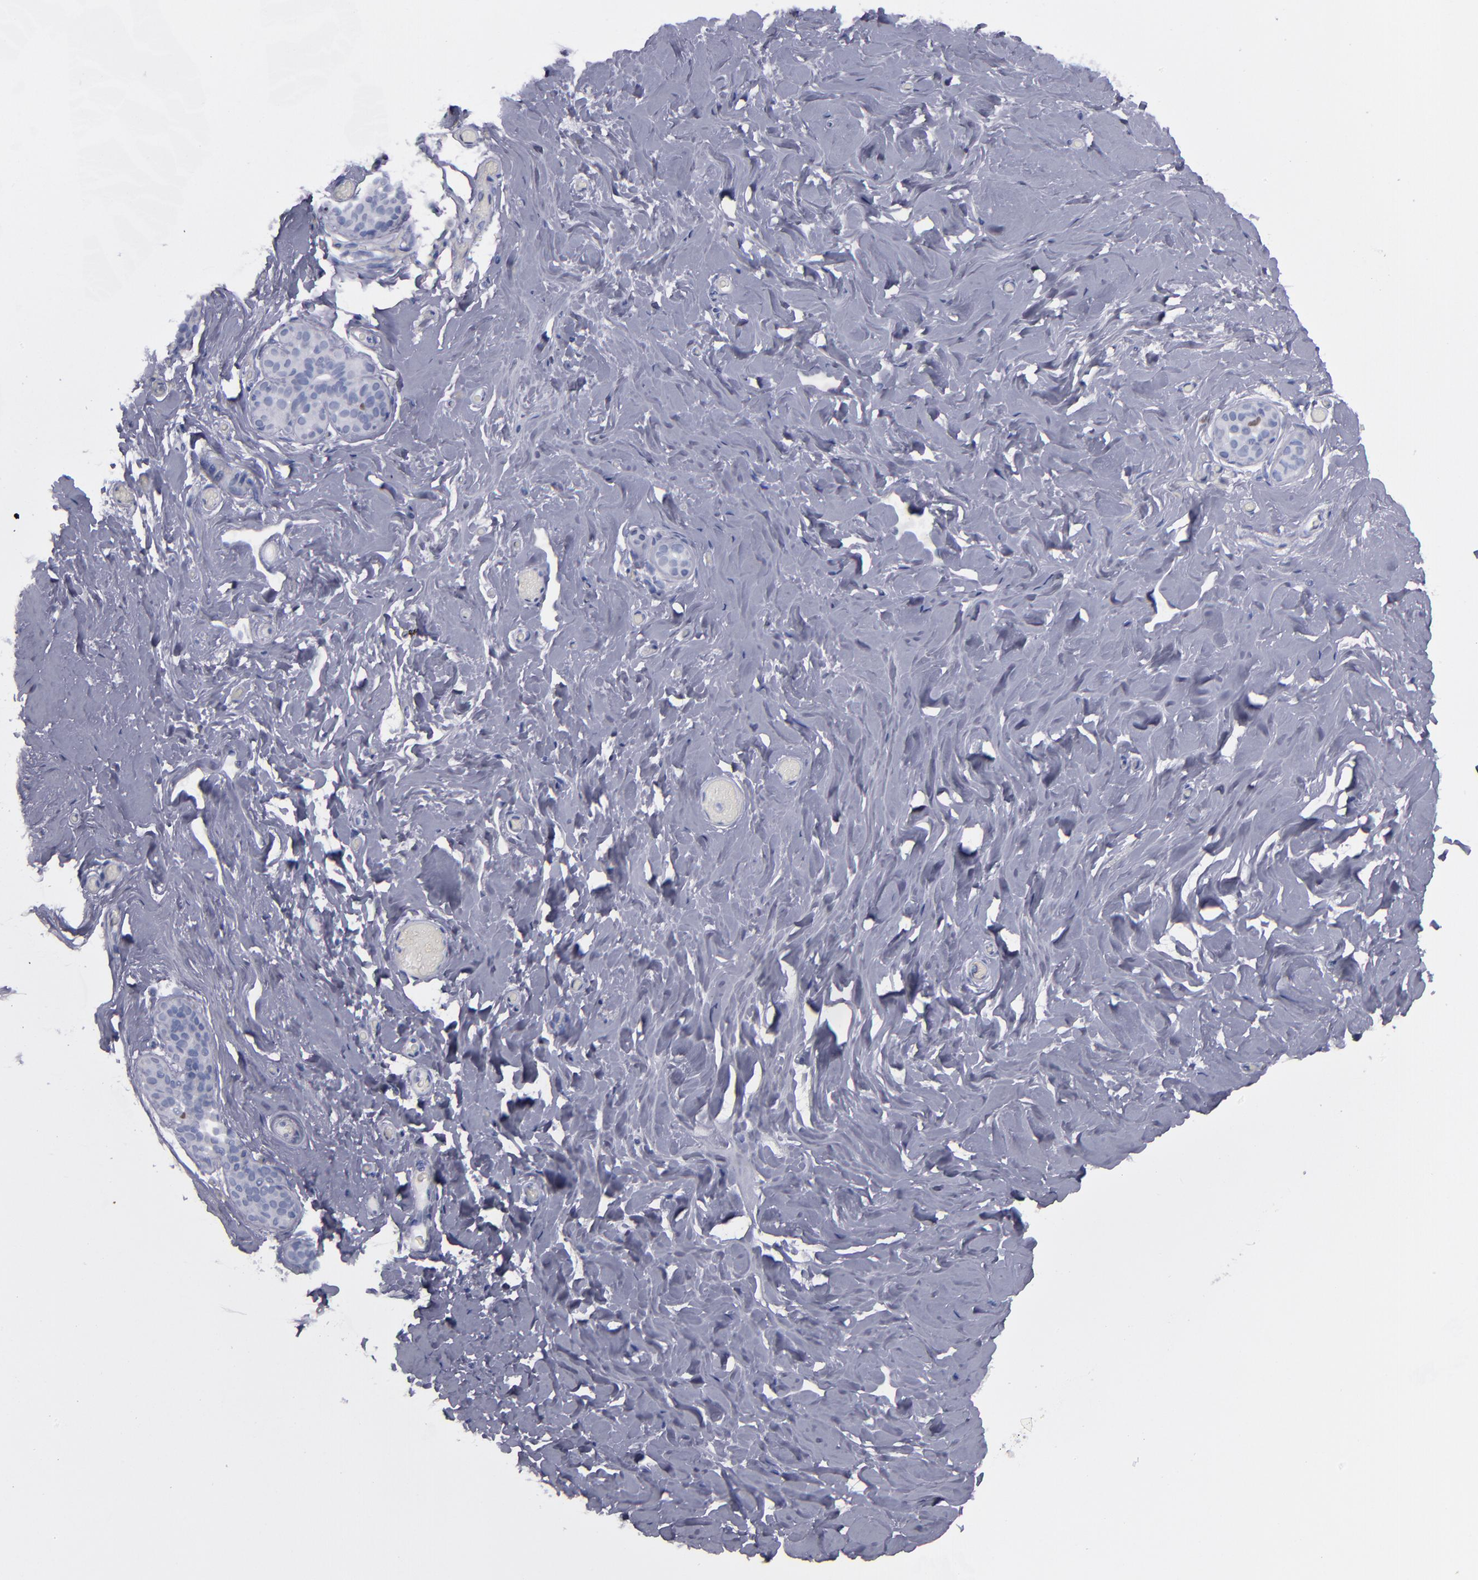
{"staining": {"intensity": "negative", "quantity": "none", "location": "none"}, "tissue": "breast", "cell_type": "Adipocytes", "image_type": "normal", "snomed": [{"axis": "morphology", "description": "Normal tissue, NOS"}, {"axis": "topography", "description": "Breast"}], "caption": "Immunohistochemistry (IHC) of unremarkable breast displays no positivity in adipocytes.", "gene": "IRF8", "patient": {"sex": "female", "age": 75}}